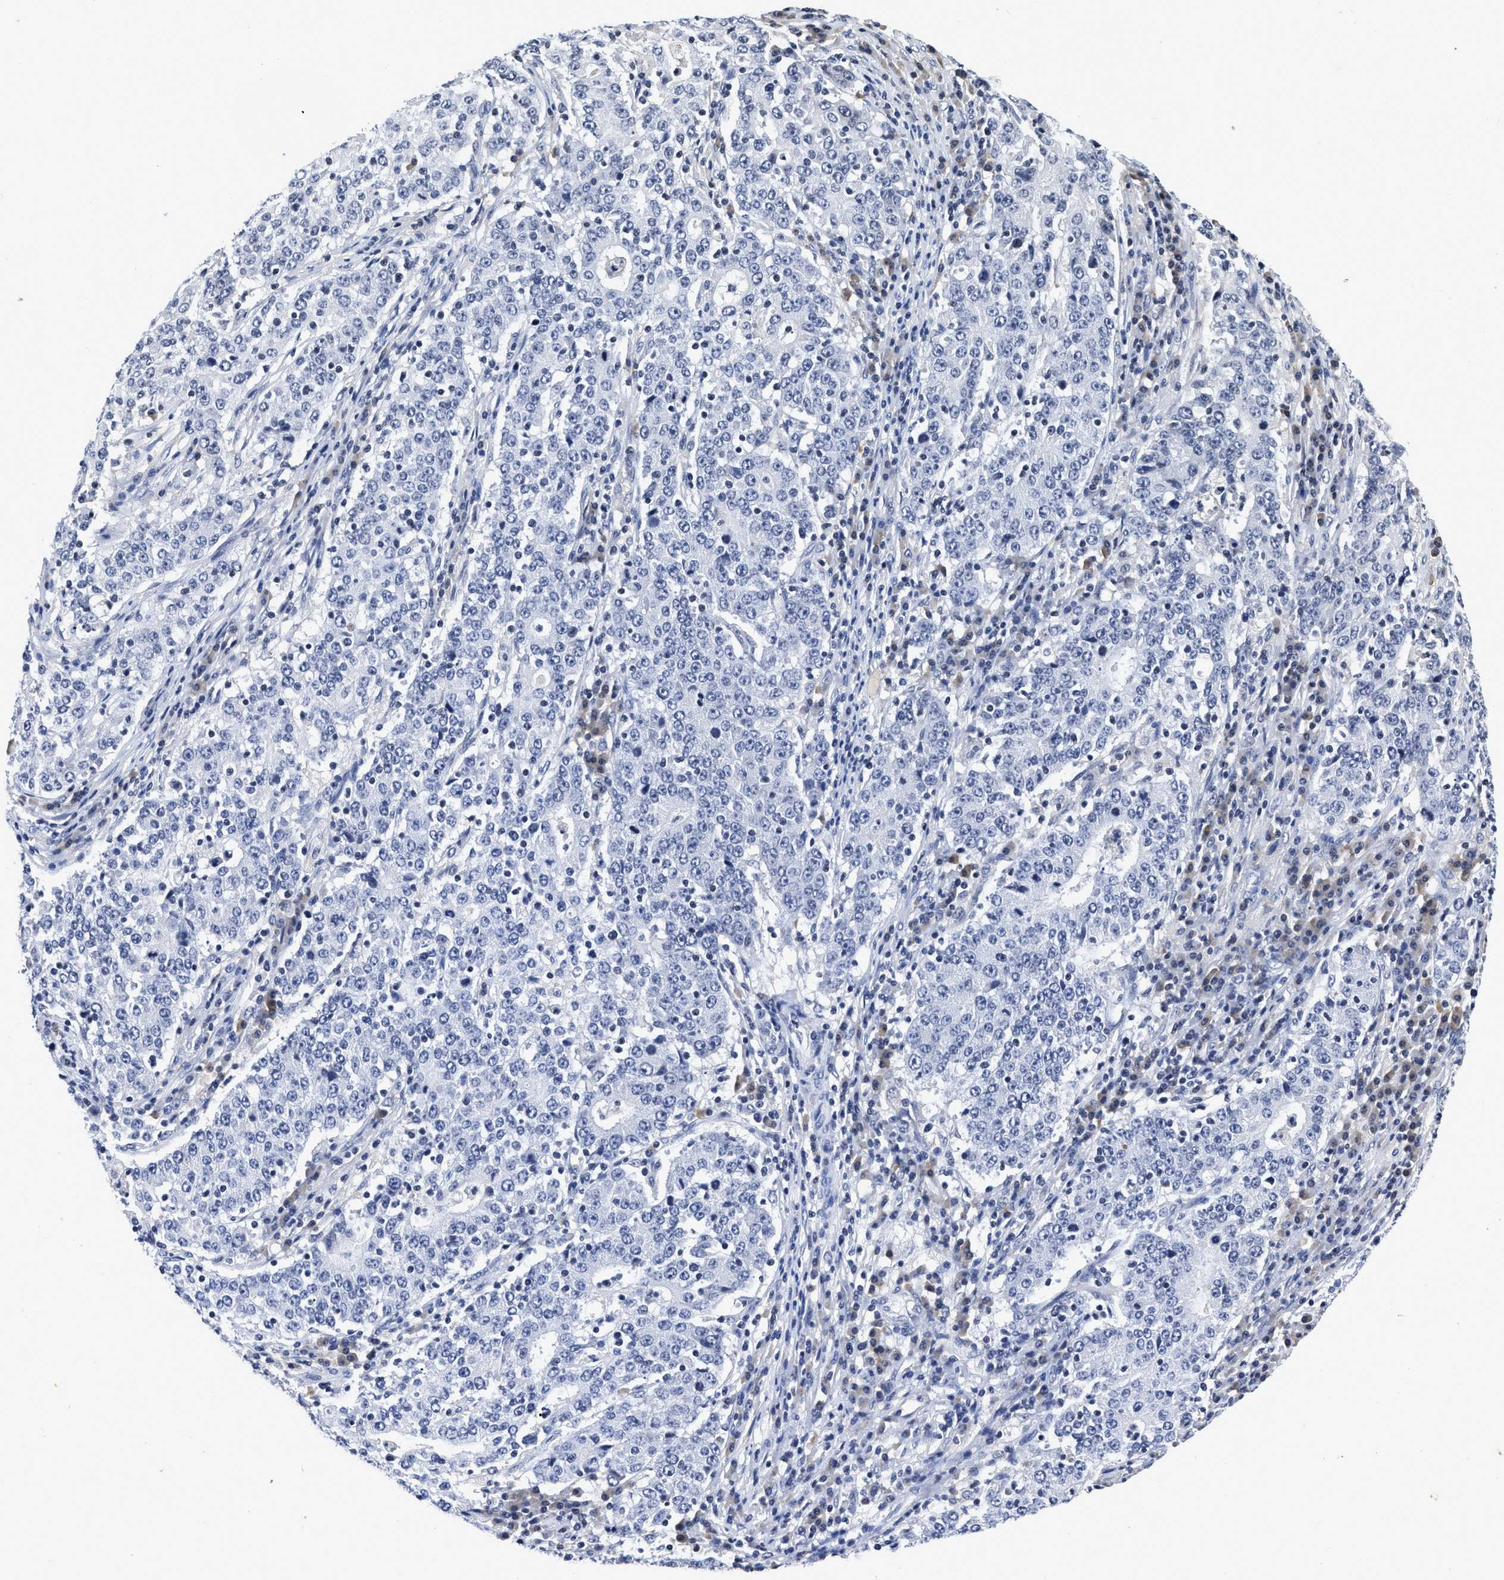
{"staining": {"intensity": "negative", "quantity": "none", "location": "none"}, "tissue": "stomach cancer", "cell_type": "Tumor cells", "image_type": "cancer", "snomed": [{"axis": "morphology", "description": "Adenocarcinoma, NOS"}, {"axis": "topography", "description": "Stomach"}], "caption": "An image of stomach adenocarcinoma stained for a protein displays no brown staining in tumor cells.", "gene": "FBLN2", "patient": {"sex": "male", "age": 59}}